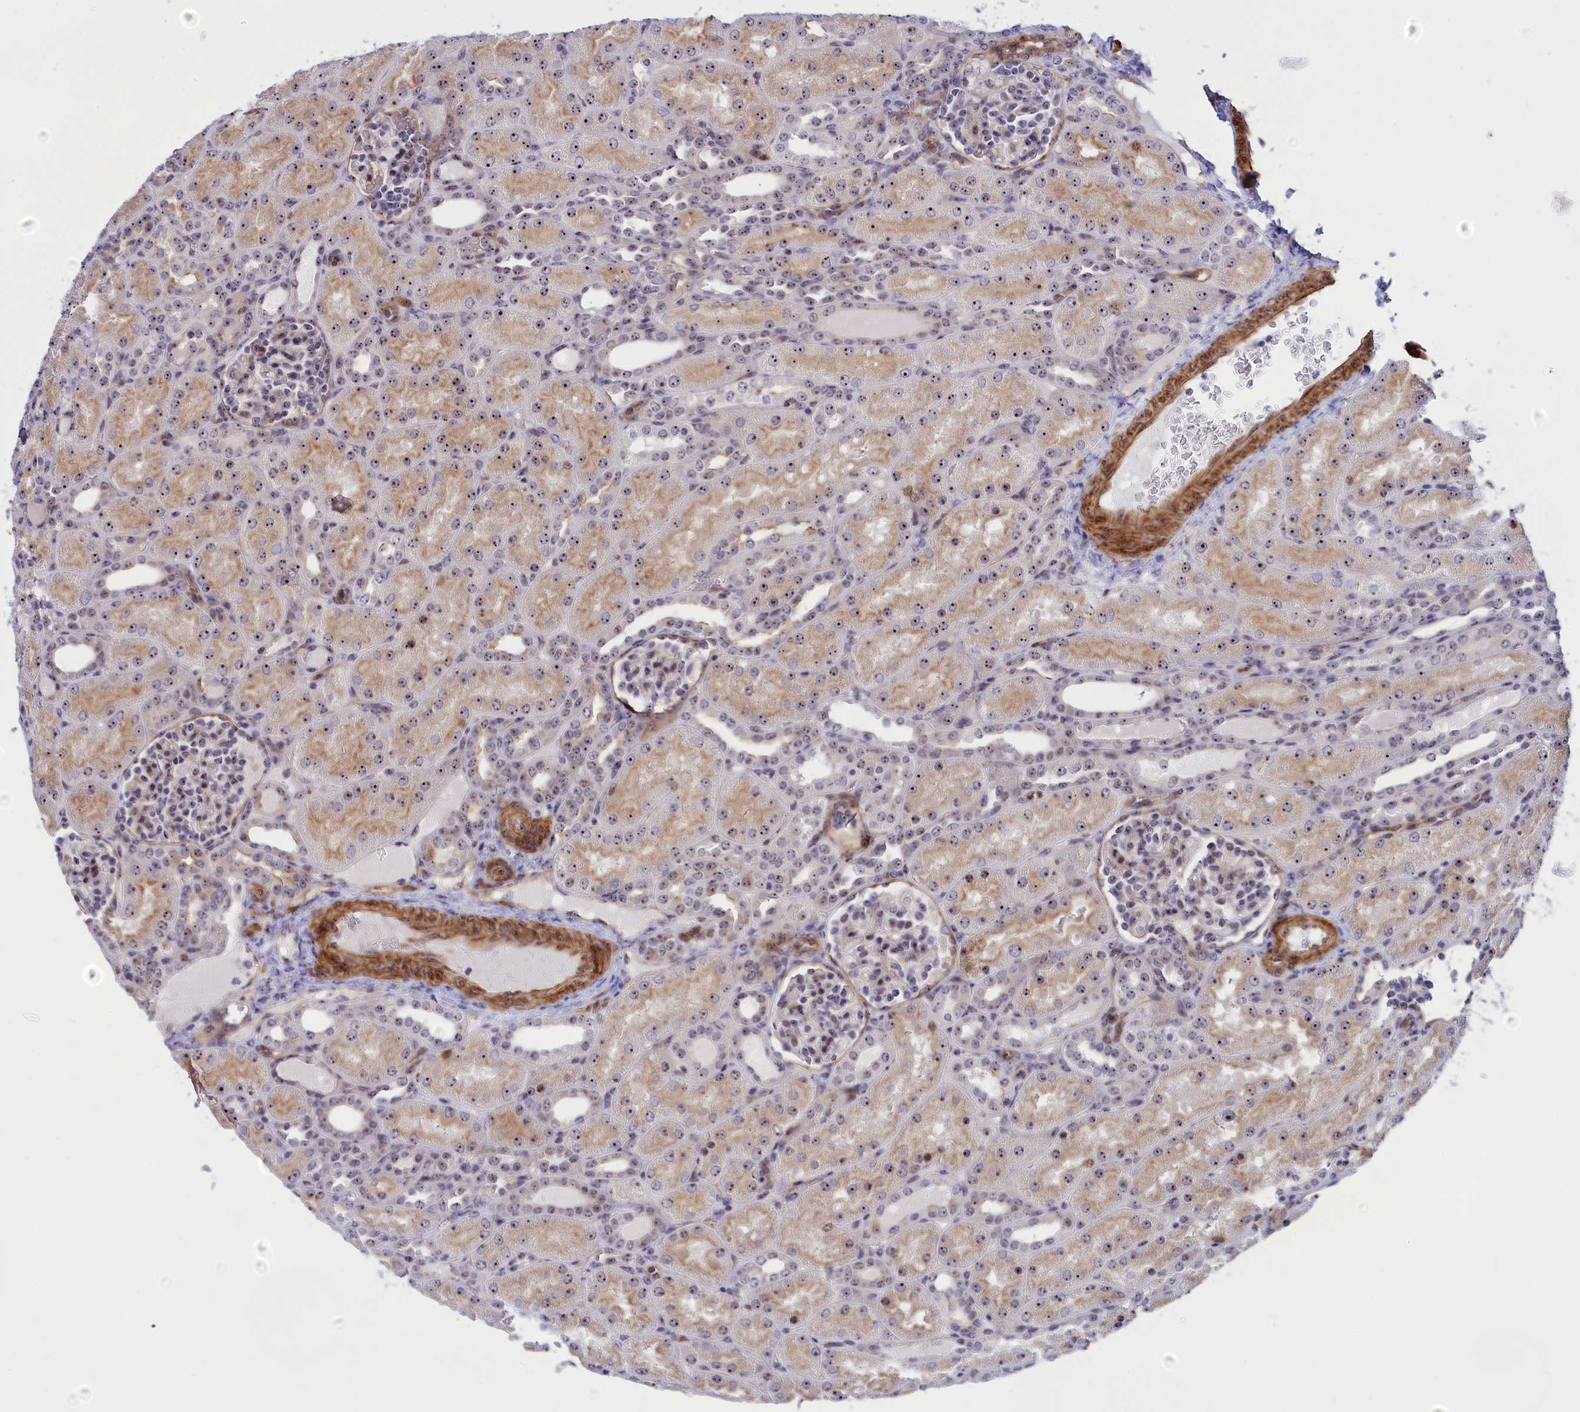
{"staining": {"intensity": "weak", "quantity": "25%-75%", "location": "nuclear"}, "tissue": "kidney", "cell_type": "Cells in glomeruli", "image_type": "normal", "snomed": [{"axis": "morphology", "description": "Normal tissue, NOS"}, {"axis": "topography", "description": "Kidney"}], "caption": "Kidney stained for a protein (brown) shows weak nuclear positive positivity in about 25%-75% of cells in glomeruli.", "gene": "DBNDD1", "patient": {"sex": "male", "age": 1}}